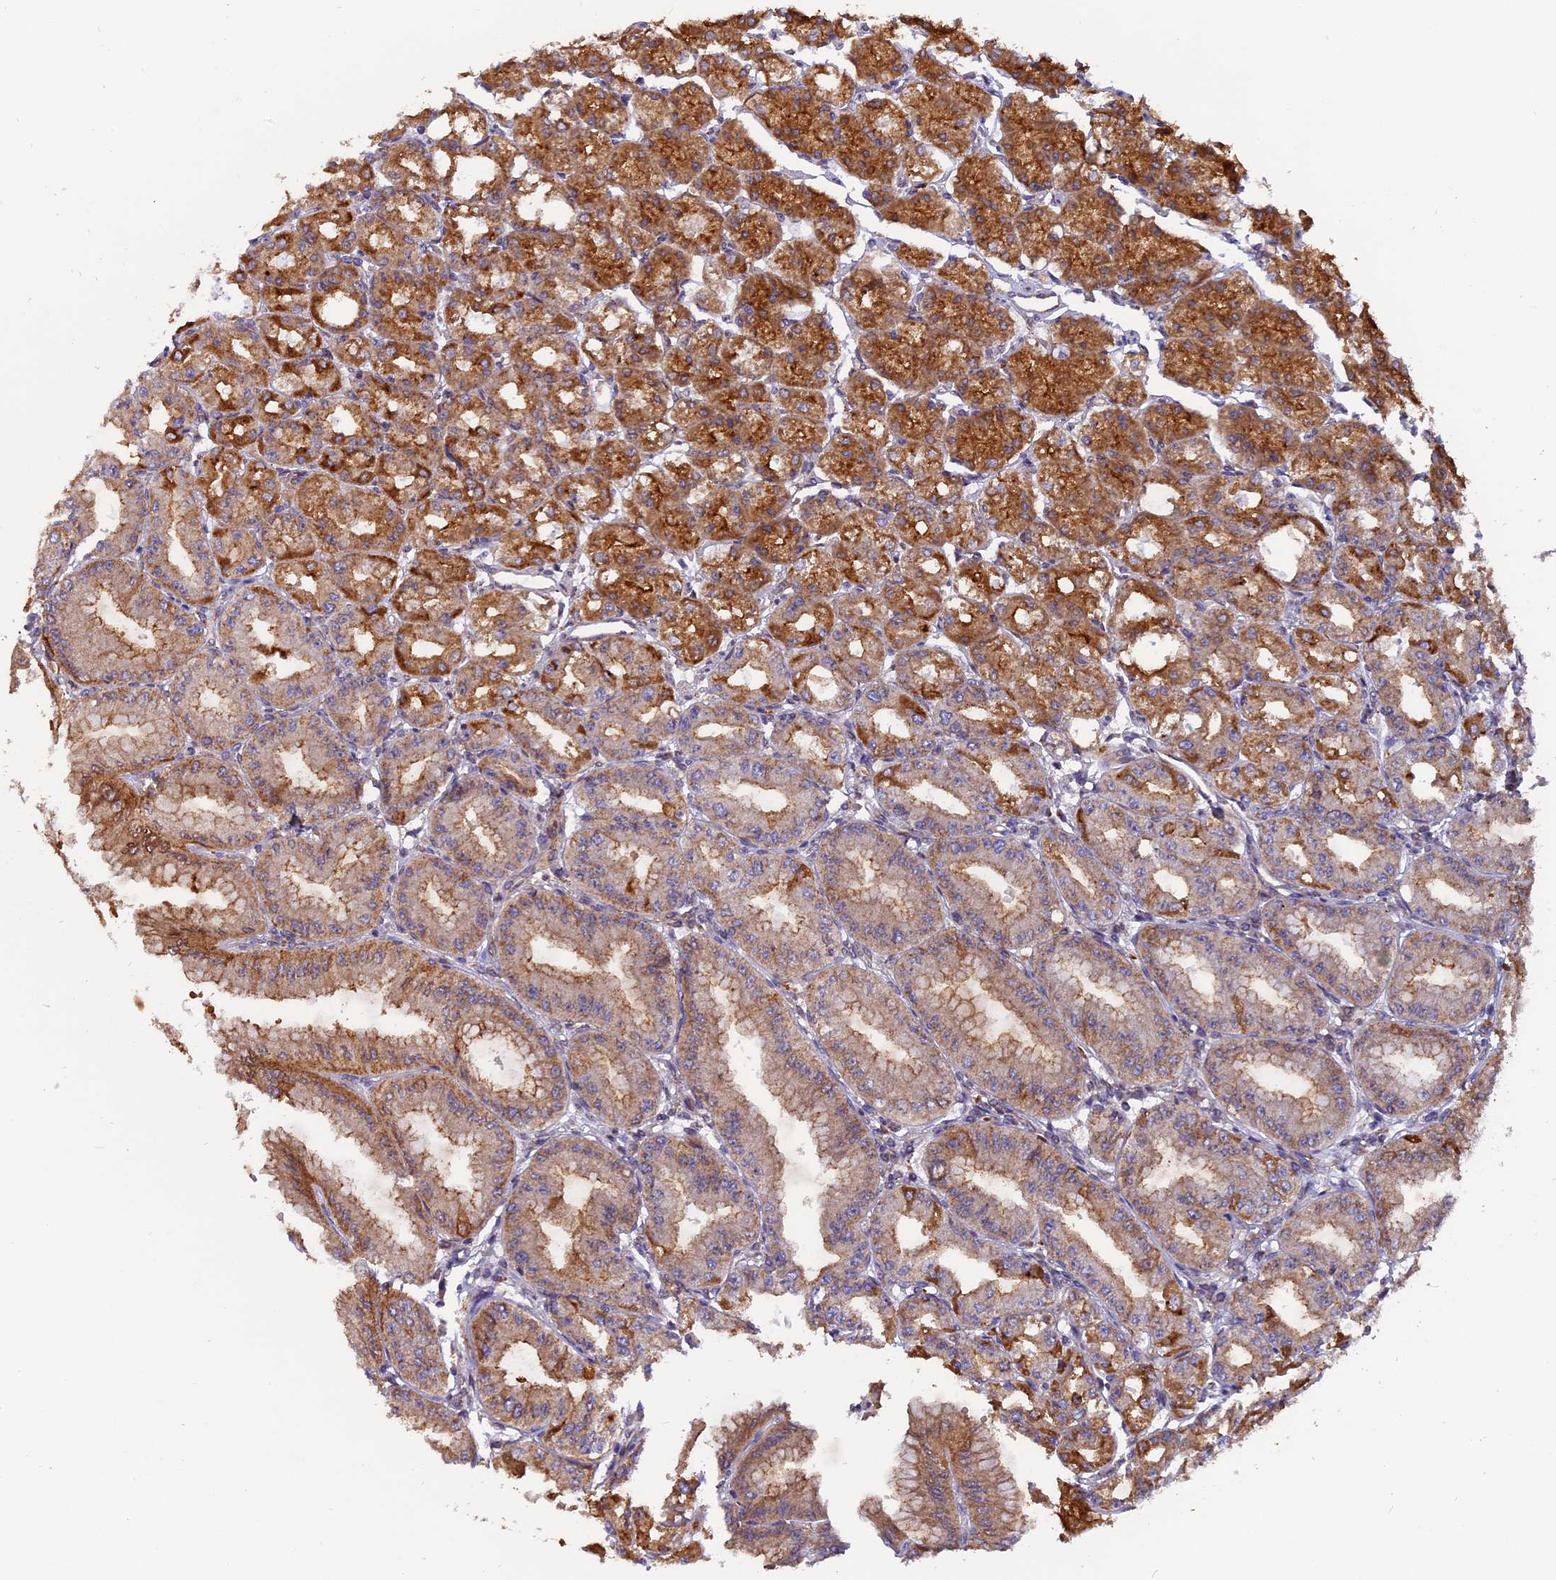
{"staining": {"intensity": "strong", "quantity": ">75%", "location": "cytoplasmic/membranous,nuclear"}, "tissue": "stomach", "cell_type": "Glandular cells", "image_type": "normal", "snomed": [{"axis": "morphology", "description": "Normal tissue, NOS"}, {"axis": "topography", "description": "Stomach, lower"}], "caption": "DAB (3,3'-diaminobenzidine) immunohistochemical staining of normal human stomach displays strong cytoplasmic/membranous,nuclear protein positivity in approximately >75% of glandular cells. The staining was performed using DAB (3,3'-diaminobenzidine), with brown indicating positive protein expression. Nuclei are stained blue with hematoxylin.", "gene": "CHMP2A", "patient": {"sex": "male", "age": 71}}